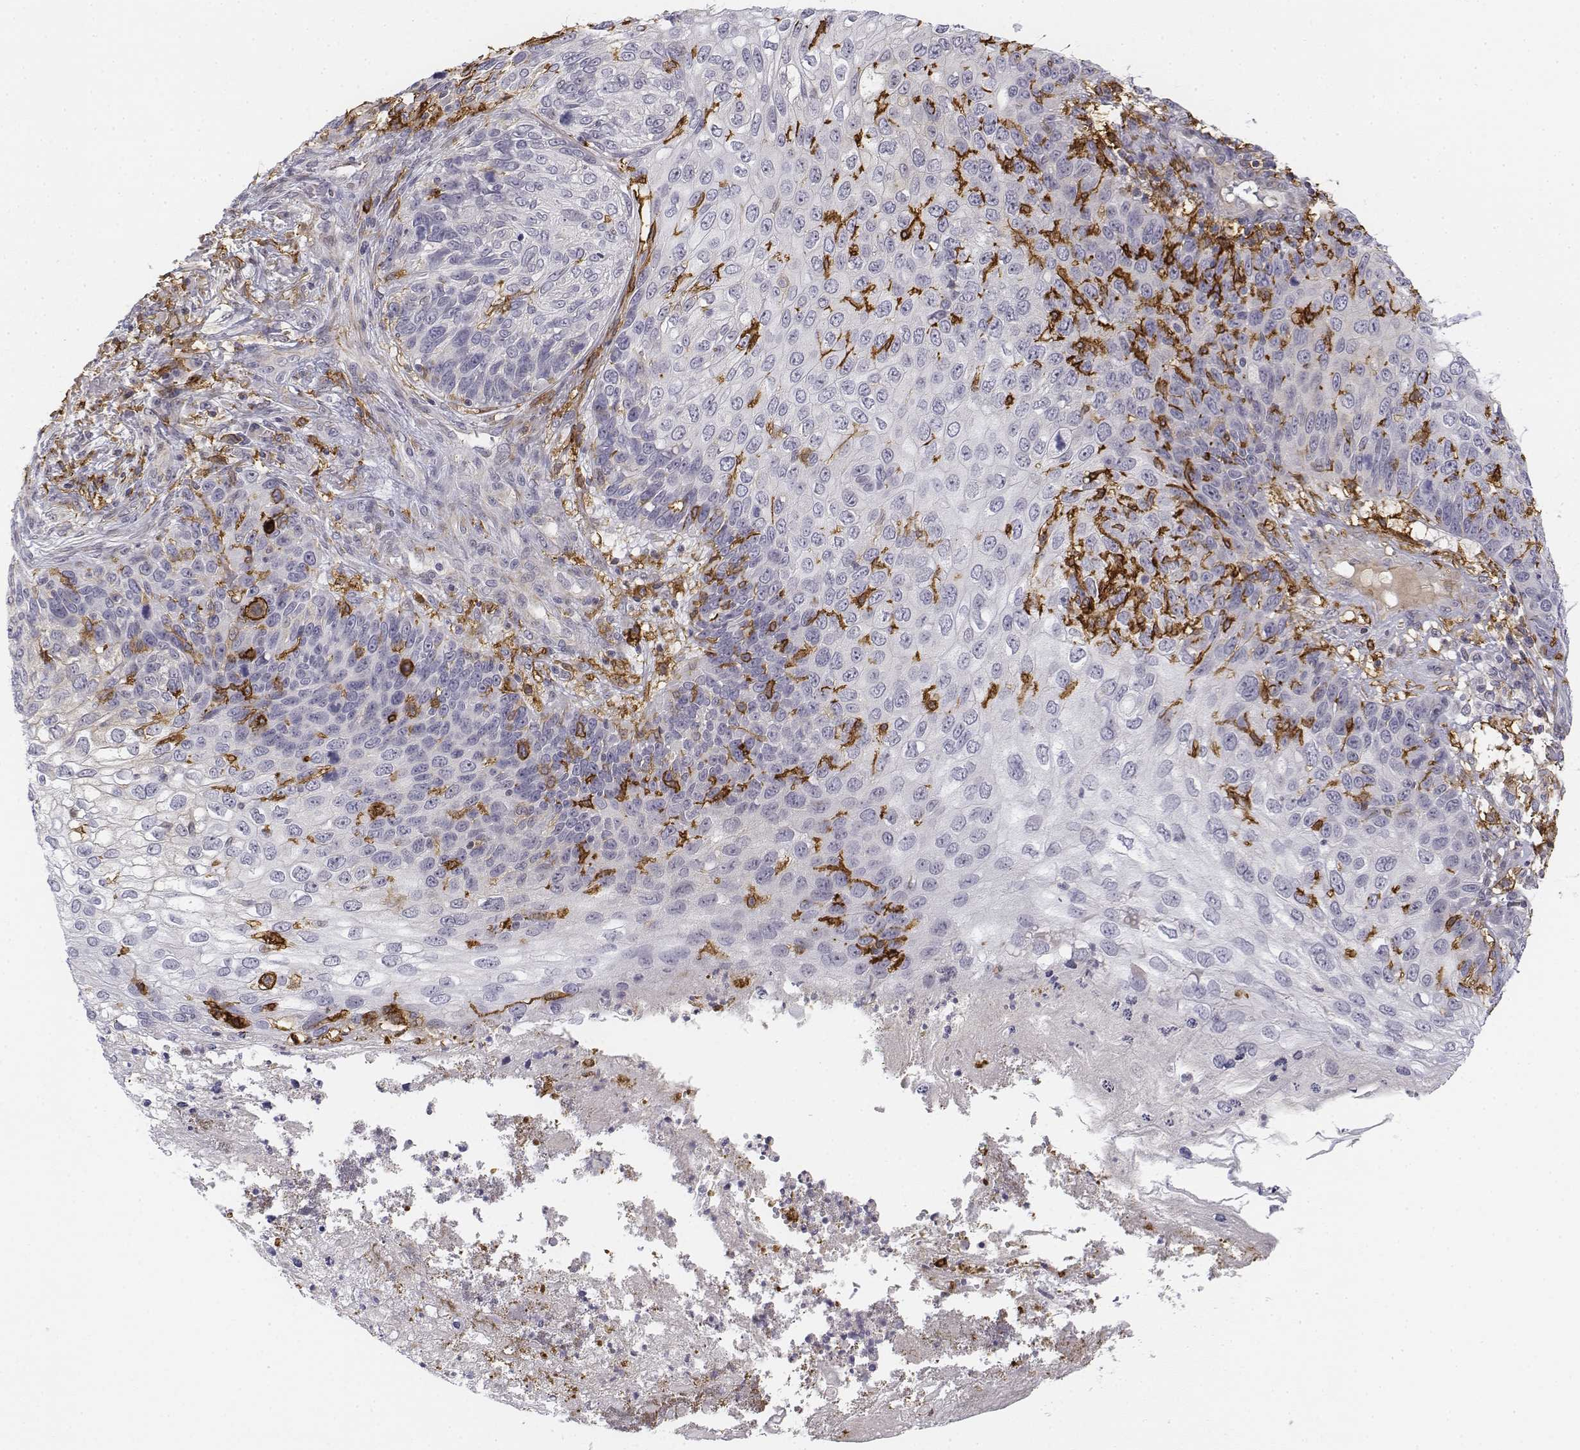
{"staining": {"intensity": "negative", "quantity": "none", "location": "none"}, "tissue": "skin cancer", "cell_type": "Tumor cells", "image_type": "cancer", "snomed": [{"axis": "morphology", "description": "Squamous cell carcinoma, NOS"}, {"axis": "topography", "description": "Skin"}], "caption": "An image of human skin cancer is negative for staining in tumor cells.", "gene": "CD14", "patient": {"sex": "male", "age": 92}}